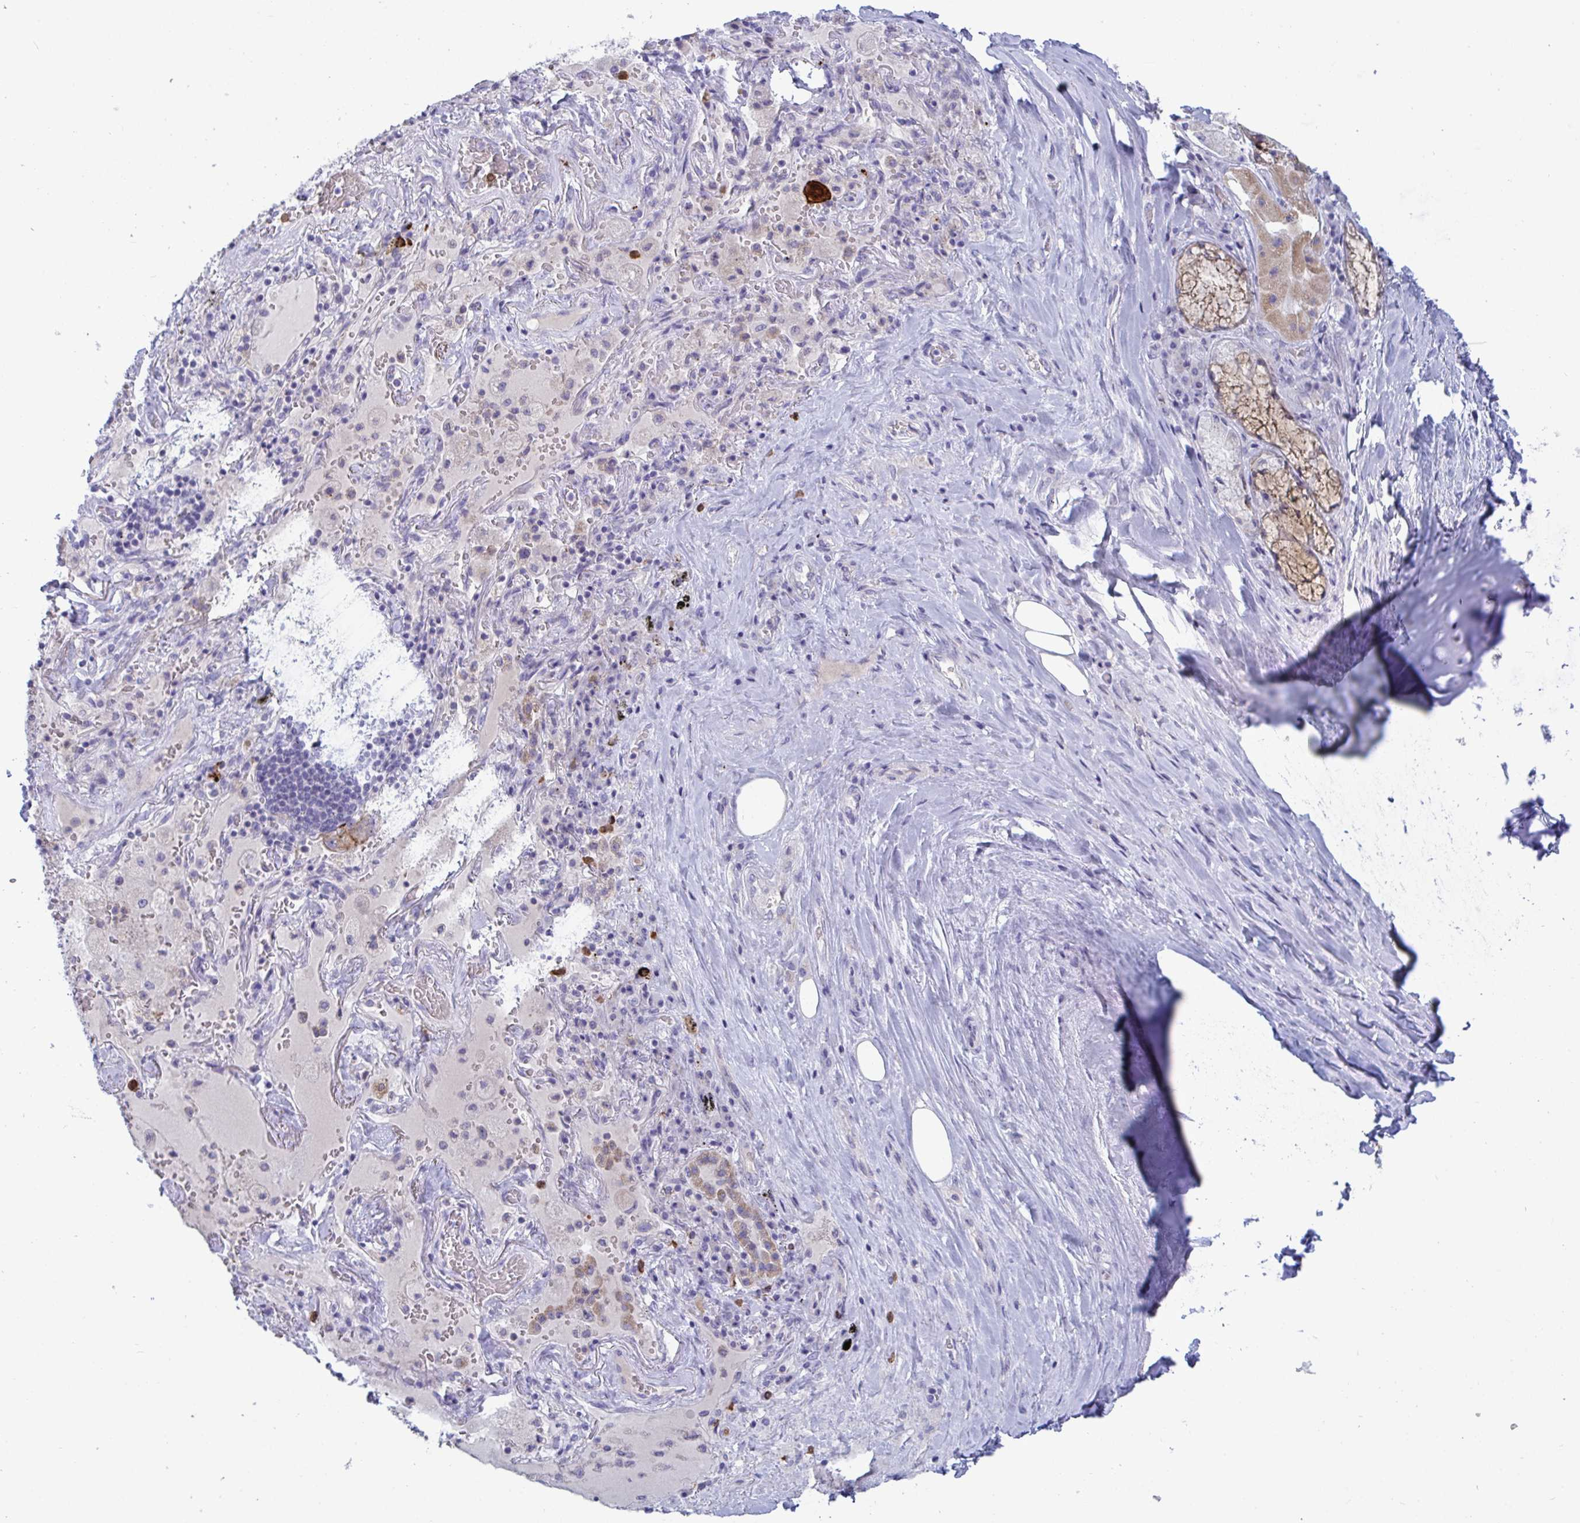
{"staining": {"intensity": "negative", "quantity": "none", "location": "none"}, "tissue": "adipose tissue", "cell_type": "Adipocytes", "image_type": "normal", "snomed": [{"axis": "morphology", "description": "Normal tissue, NOS"}, {"axis": "topography", "description": "Cartilage tissue"}, {"axis": "topography", "description": "Bronchus"}], "caption": "This is a photomicrograph of immunohistochemistry (IHC) staining of benign adipose tissue, which shows no expression in adipocytes. (Stains: DAB immunohistochemistry (IHC) with hematoxylin counter stain, Microscopy: brightfield microscopy at high magnification).", "gene": "TAS2R38", "patient": {"sex": "male", "age": 64}}